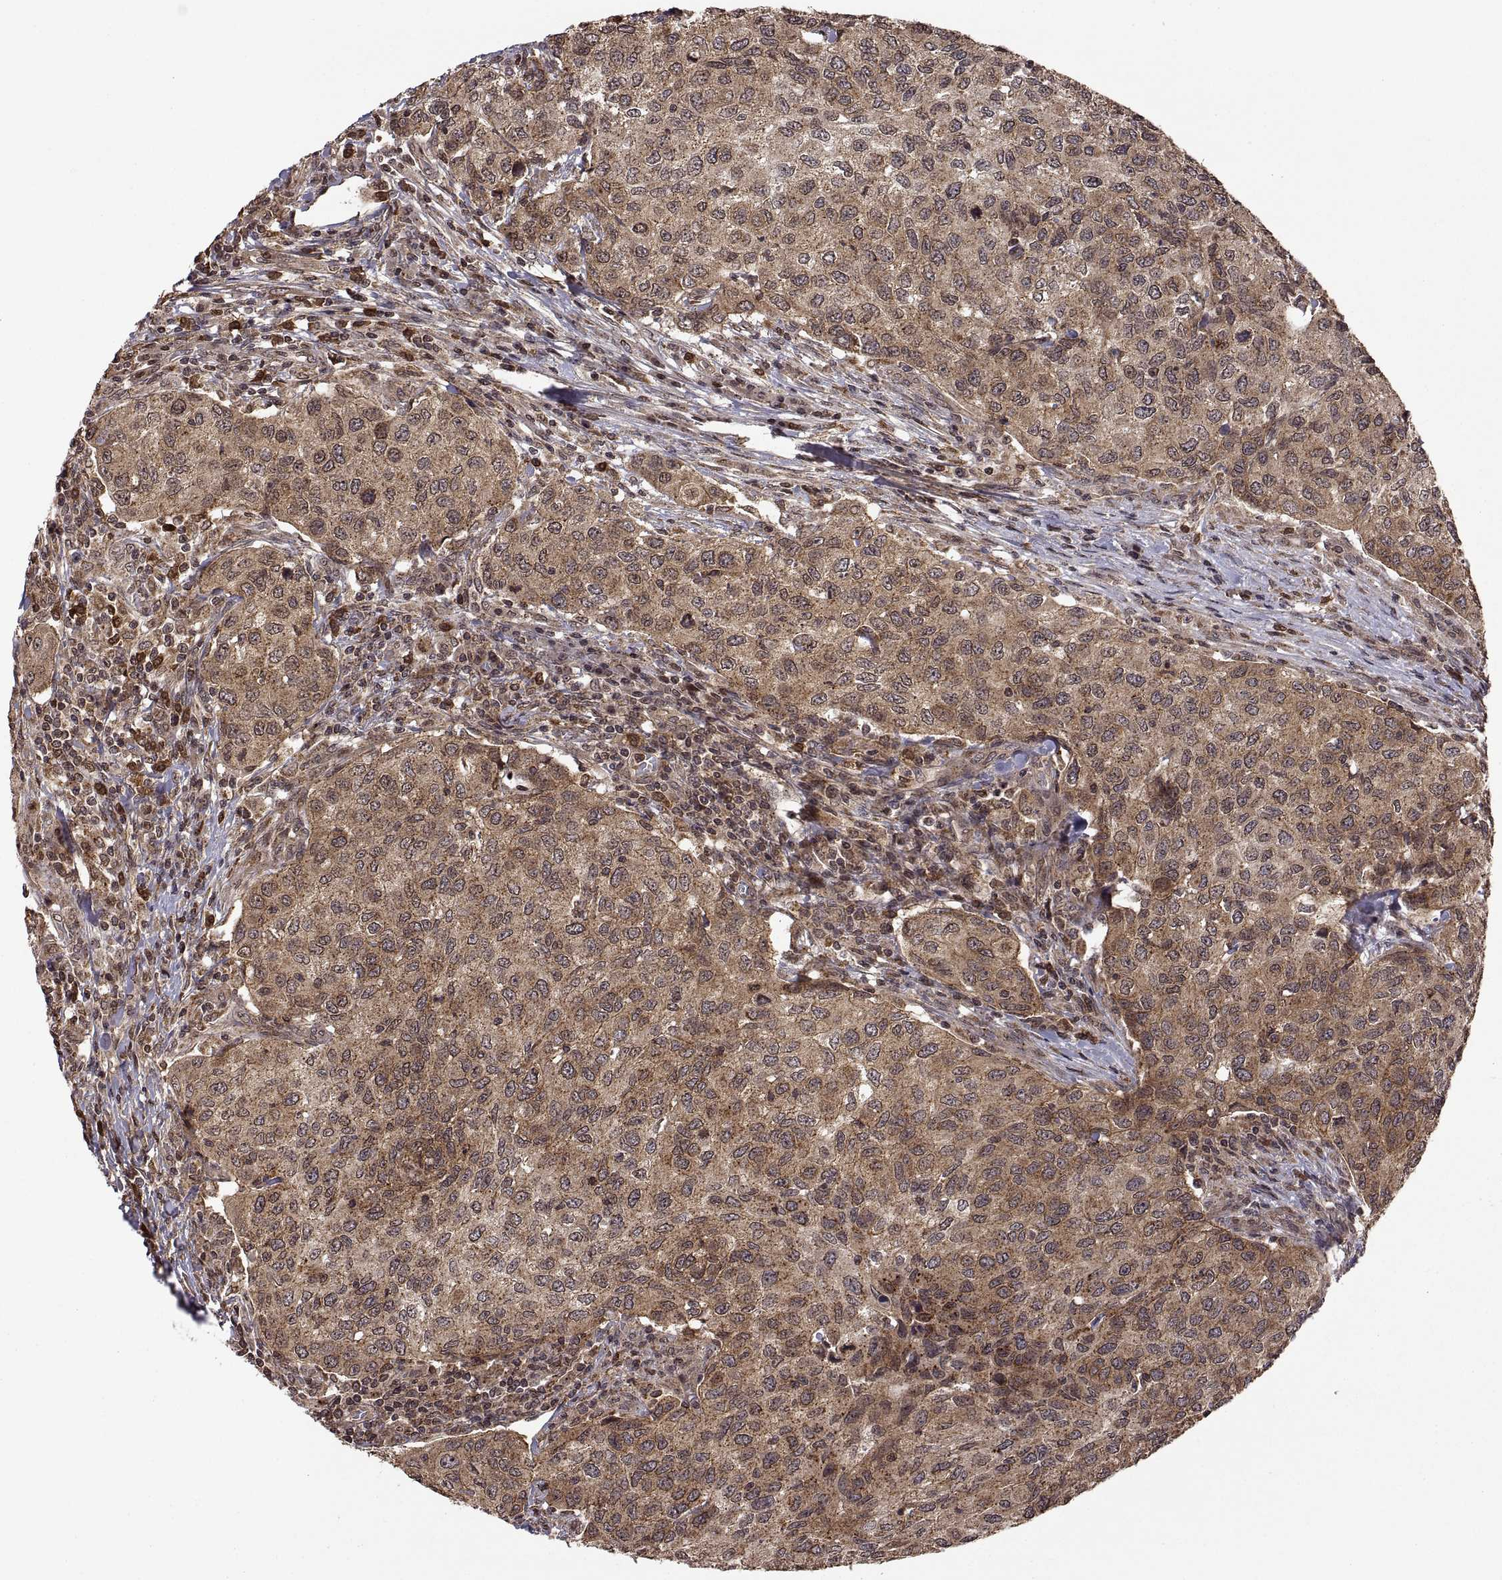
{"staining": {"intensity": "moderate", "quantity": "25%-75%", "location": "cytoplasmic/membranous"}, "tissue": "urothelial cancer", "cell_type": "Tumor cells", "image_type": "cancer", "snomed": [{"axis": "morphology", "description": "Urothelial carcinoma, High grade"}, {"axis": "topography", "description": "Urinary bladder"}], "caption": "Immunohistochemistry photomicrograph of urothelial cancer stained for a protein (brown), which exhibits medium levels of moderate cytoplasmic/membranous expression in approximately 25%-75% of tumor cells.", "gene": "ZNRF2", "patient": {"sex": "female", "age": 78}}